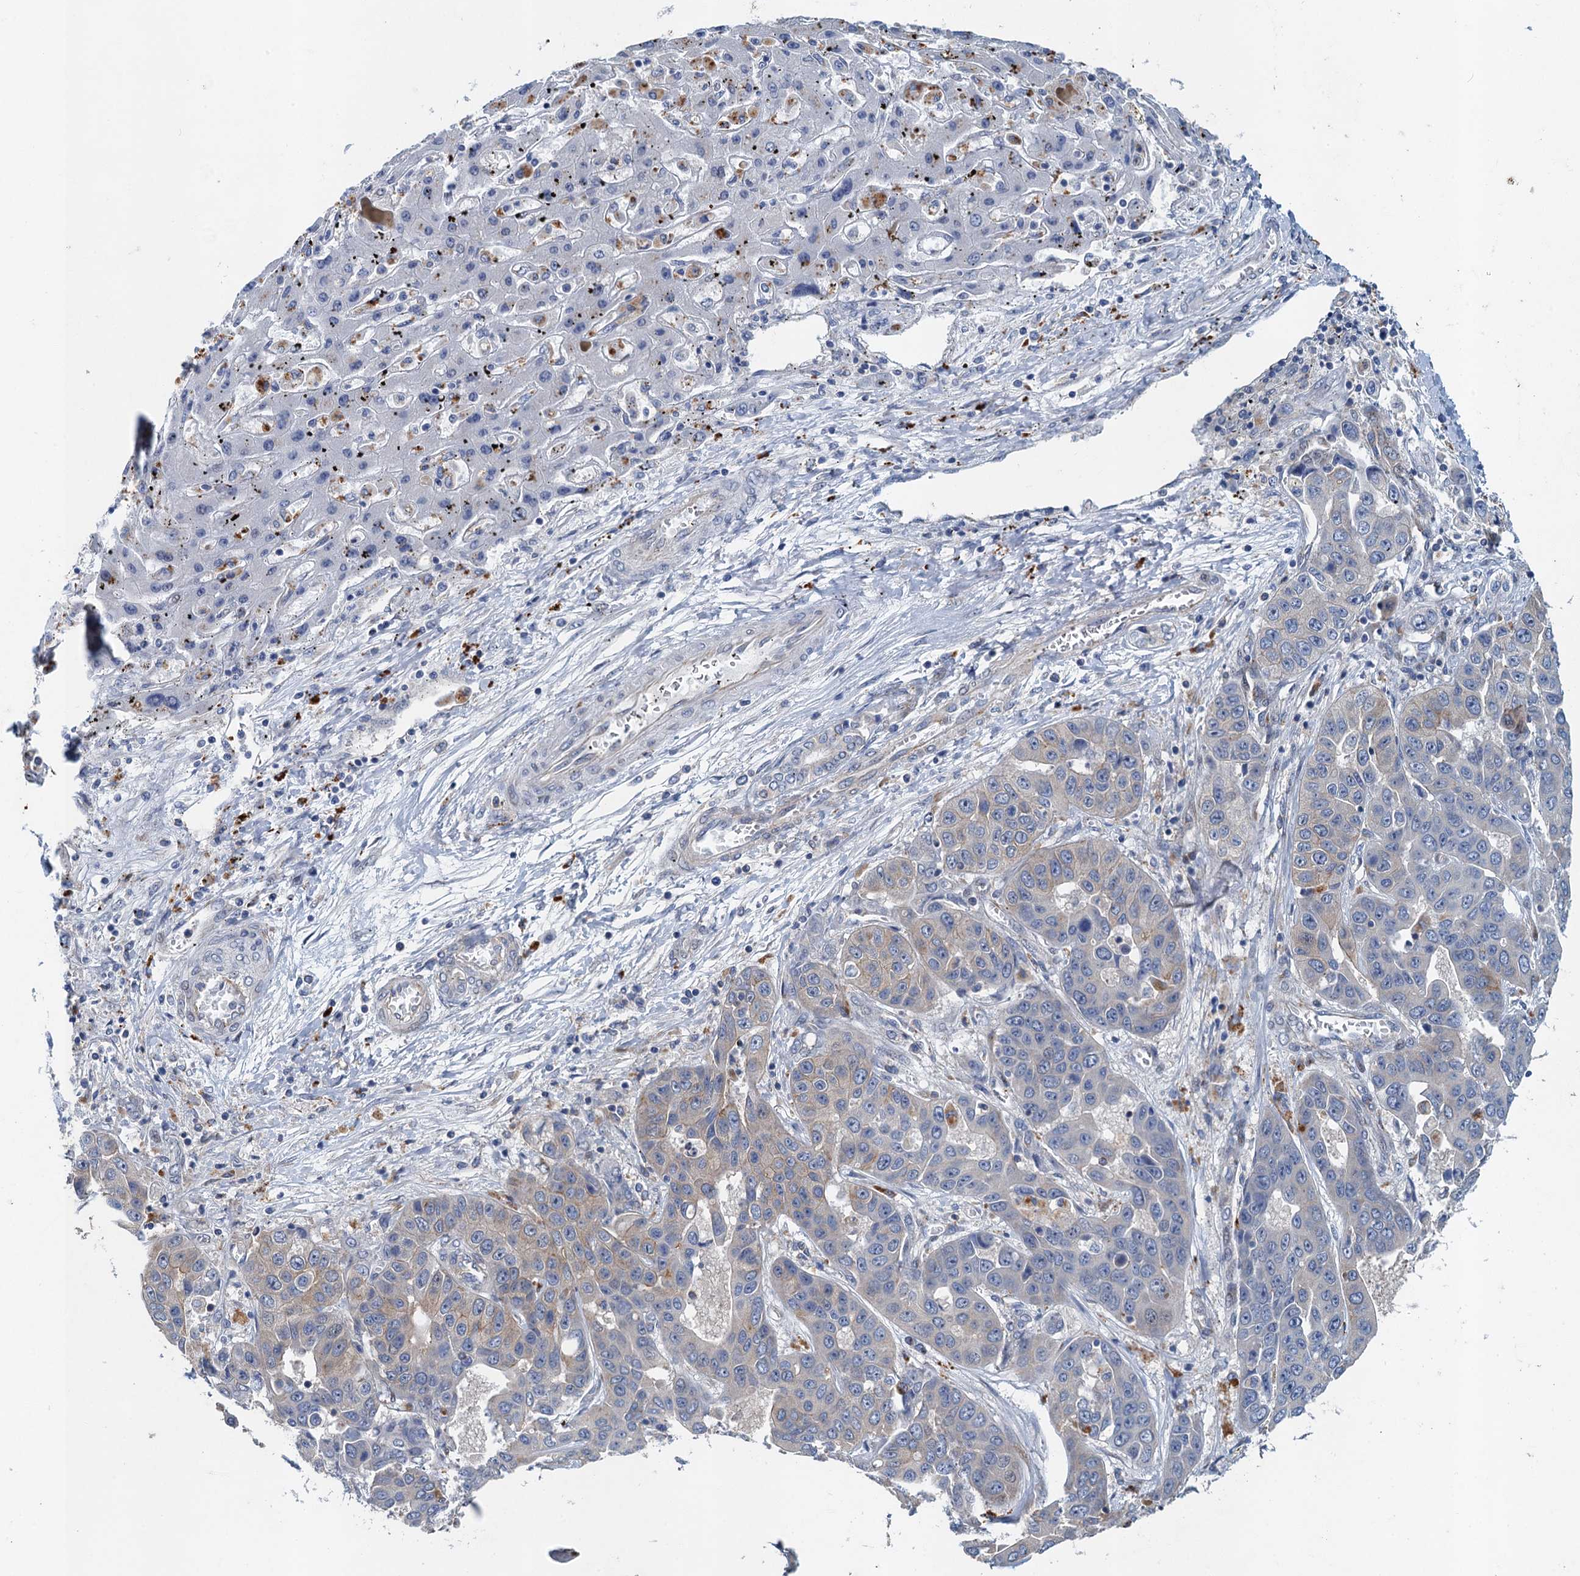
{"staining": {"intensity": "negative", "quantity": "none", "location": "none"}, "tissue": "liver cancer", "cell_type": "Tumor cells", "image_type": "cancer", "snomed": [{"axis": "morphology", "description": "Cholangiocarcinoma"}, {"axis": "topography", "description": "Liver"}], "caption": "Histopathology image shows no significant protein staining in tumor cells of liver cholangiocarcinoma. (Brightfield microscopy of DAB (3,3'-diaminobenzidine) IHC at high magnification).", "gene": "NBEA", "patient": {"sex": "female", "age": 52}}